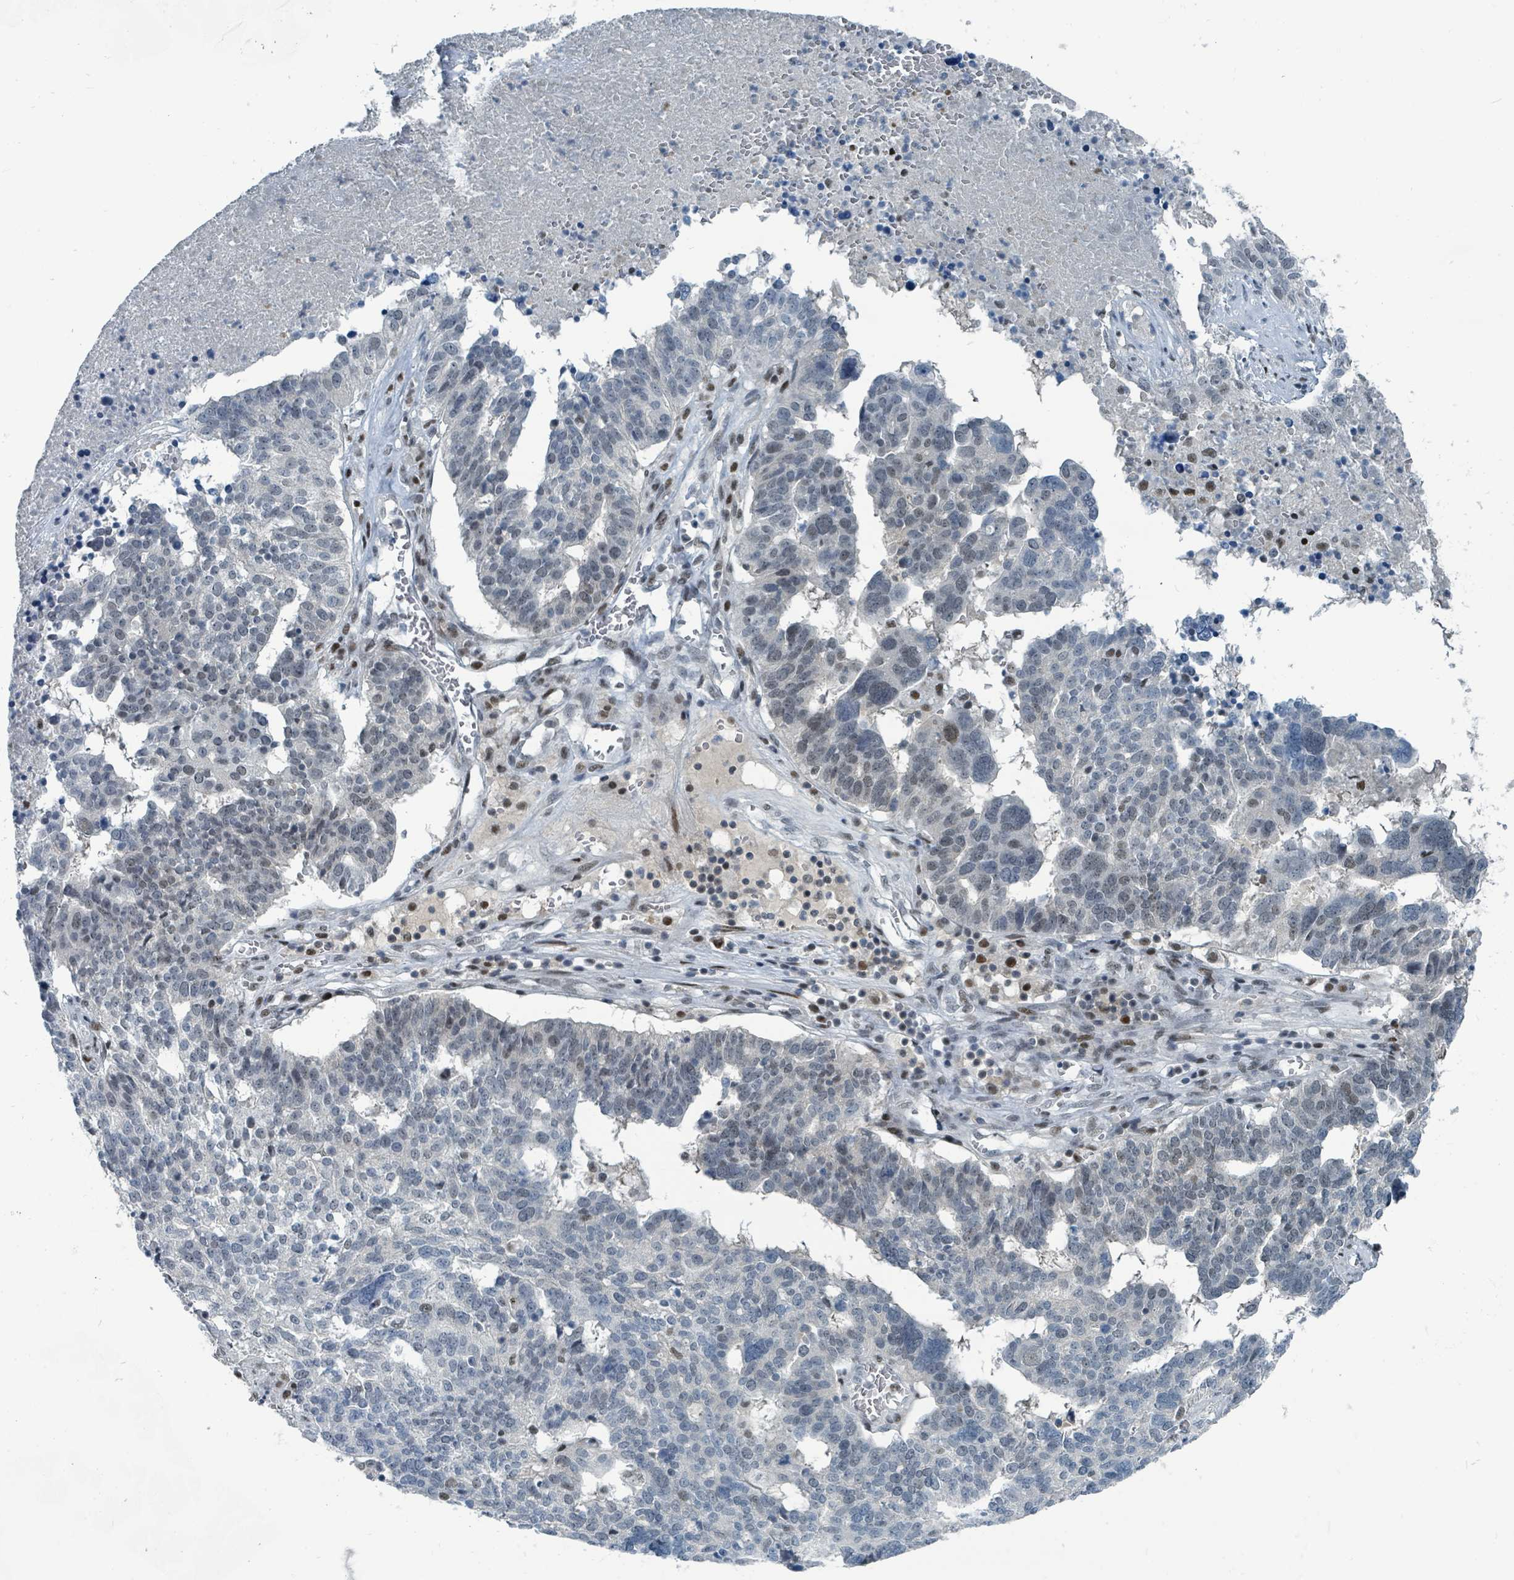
{"staining": {"intensity": "moderate", "quantity": "25%-75%", "location": "nuclear"}, "tissue": "ovarian cancer", "cell_type": "Tumor cells", "image_type": "cancer", "snomed": [{"axis": "morphology", "description": "Cystadenocarcinoma, serous, NOS"}, {"axis": "topography", "description": "Ovary"}], "caption": "An immunohistochemistry (IHC) photomicrograph of neoplastic tissue is shown. Protein staining in brown highlights moderate nuclear positivity in ovarian cancer (serous cystadenocarcinoma) within tumor cells.", "gene": "UCK1", "patient": {"sex": "female", "age": 59}}